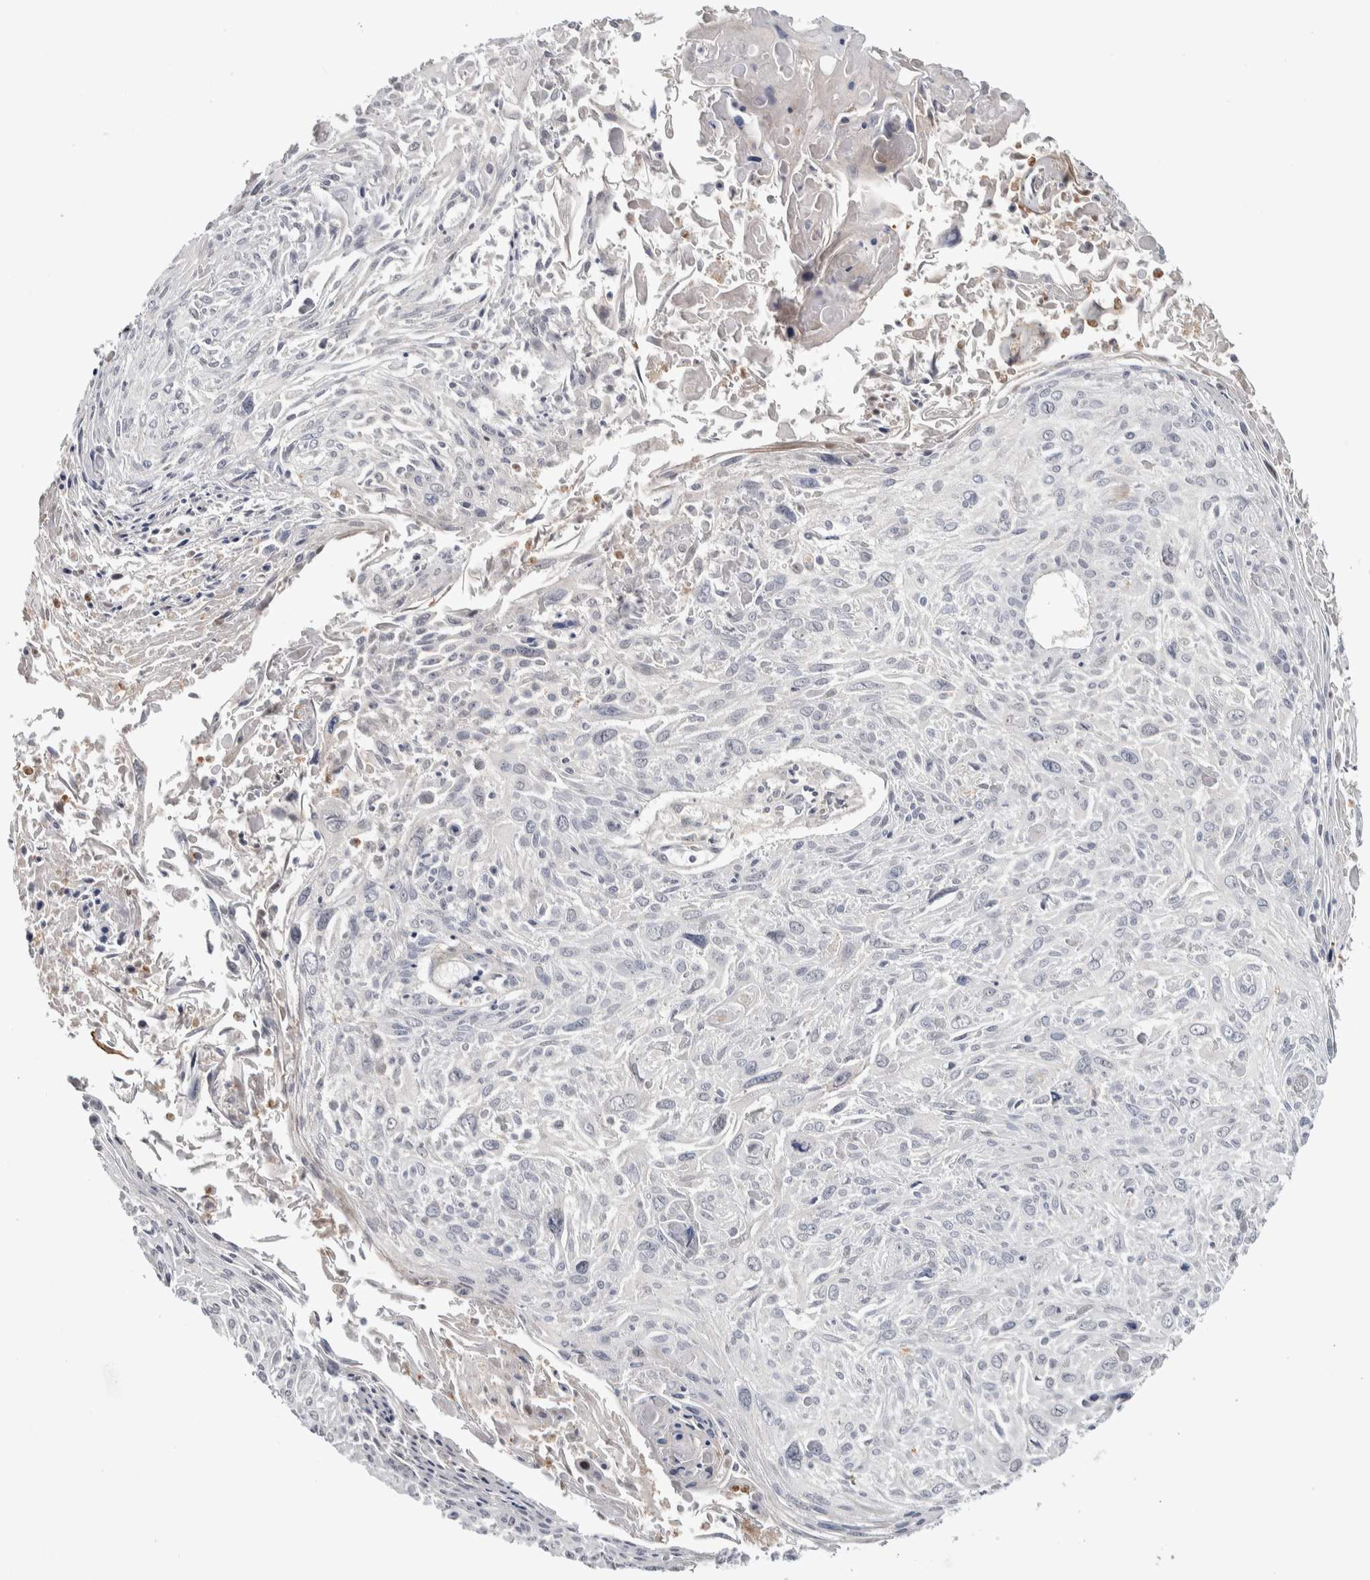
{"staining": {"intensity": "negative", "quantity": "none", "location": "none"}, "tissue": "cervical cancer", "cell_type": "Tumor cells", "image_type": "cancer", "snomed": [{"axis": "morphology", "description": "Squamous cell carcinoma, NOS"}, {"axis": "topography", "description": "Cervix"}], "caption": "Immunohistochemical staining of human cervical squamous cell carcinoma shows no significant positivity in tumor cells. Brightfield microscopy of immunohistochemistry stained with DAB (brown) and hematoxylin (blue), captured at high magnification.", "gene": "ASPN", "patient": {"sex": "female", "age": 51}}